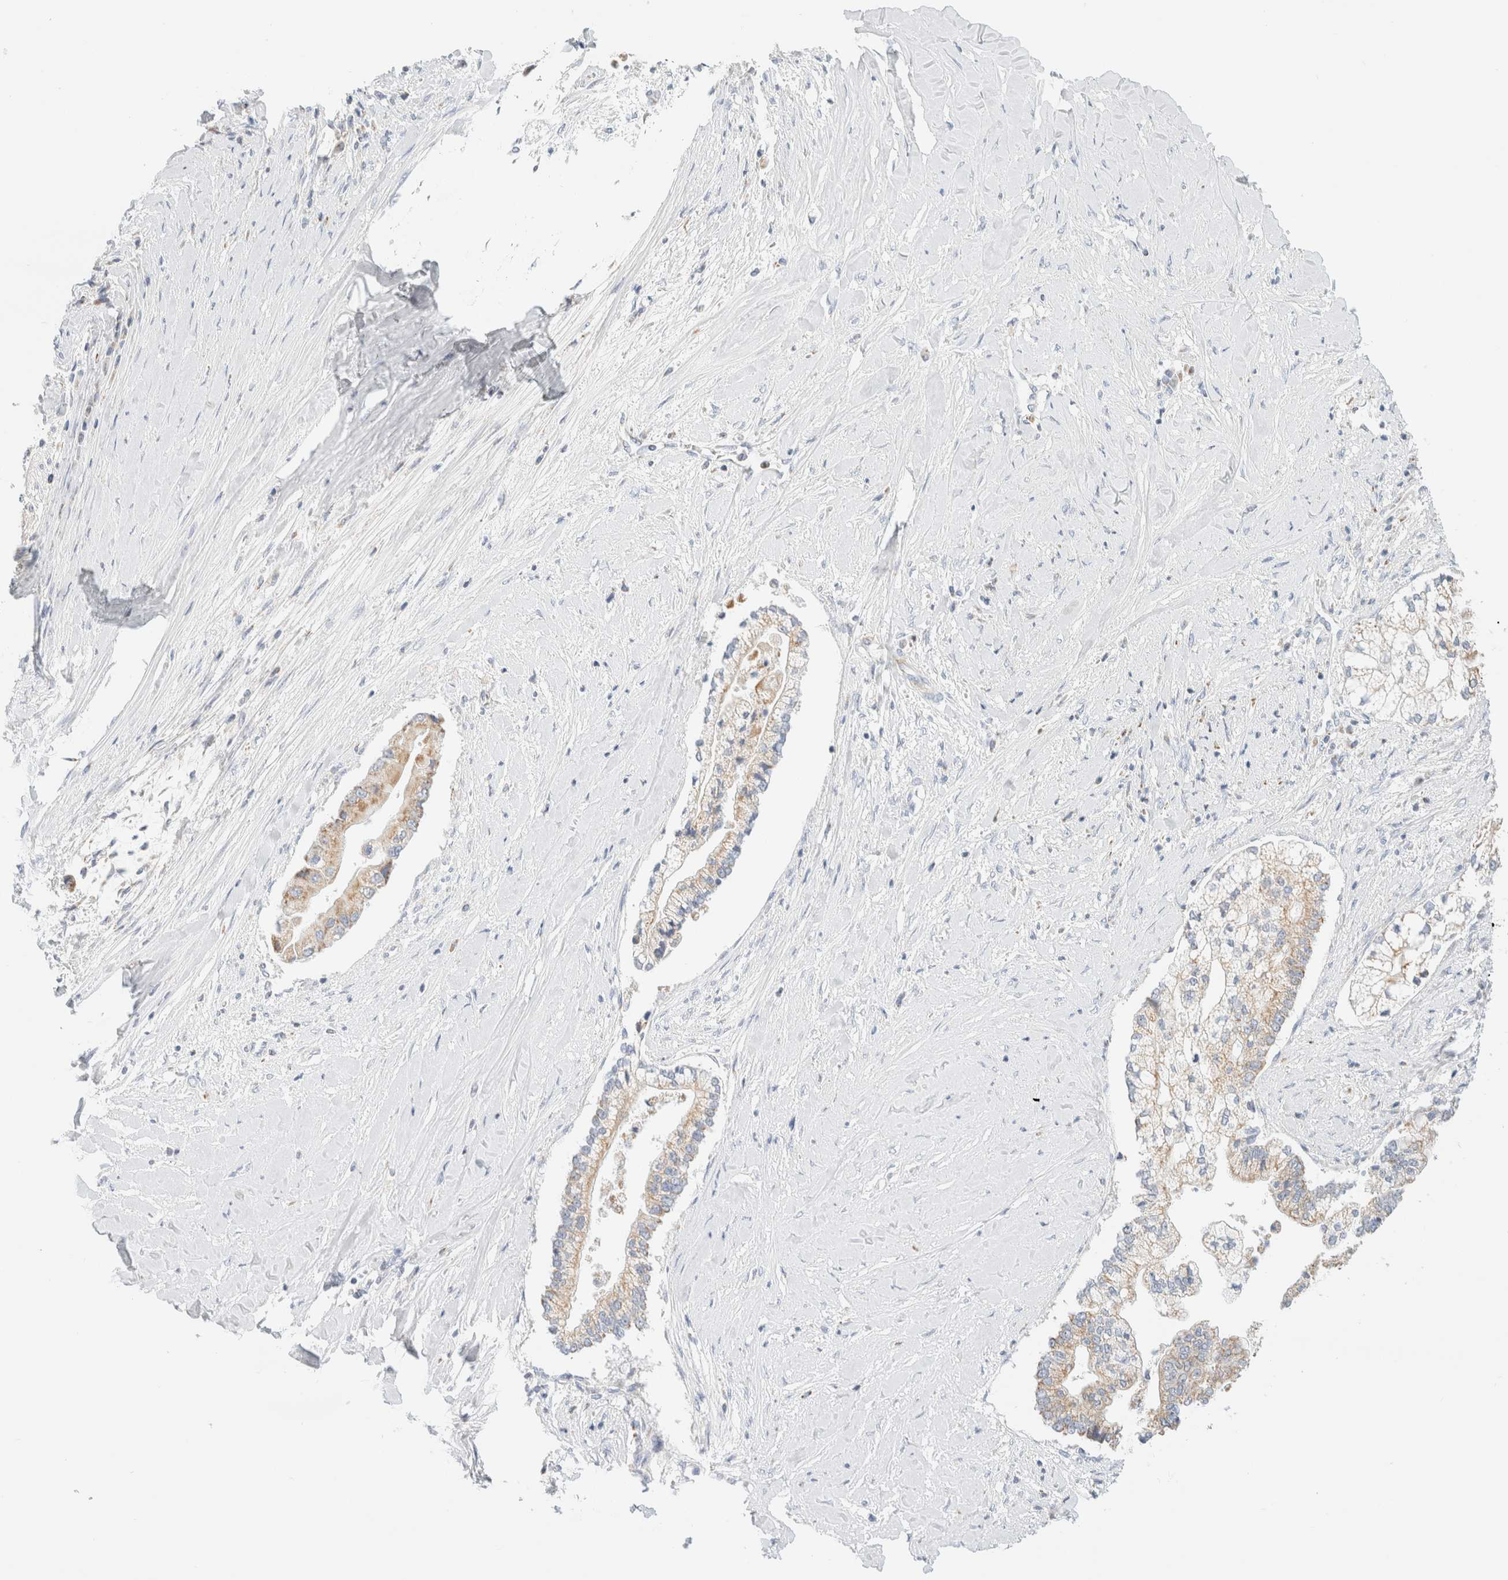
{"staining": {"intensity": "moderate", "quantity": ">75%", "location": "cytoplasmic/membranous"}, "tissue": "liver cancer", "cell_type": "Tumor cells", "image_type": "cancer", "snomed": [{"axis": "morphology", "description": "Cholangiocarcinoma"}, {"axis": "topography", "description": "Liver"}], "caption": "Tumor cells display medium levels of moderate cytoplasmic/membranous expression in about >75% of cells in cholangiocarcinoma (liver). The protein of interest is shown in brown color, while the nuclei are stained blue.", "gene": "HDHD3", "patient": {"sex": "male", "age": 50}}